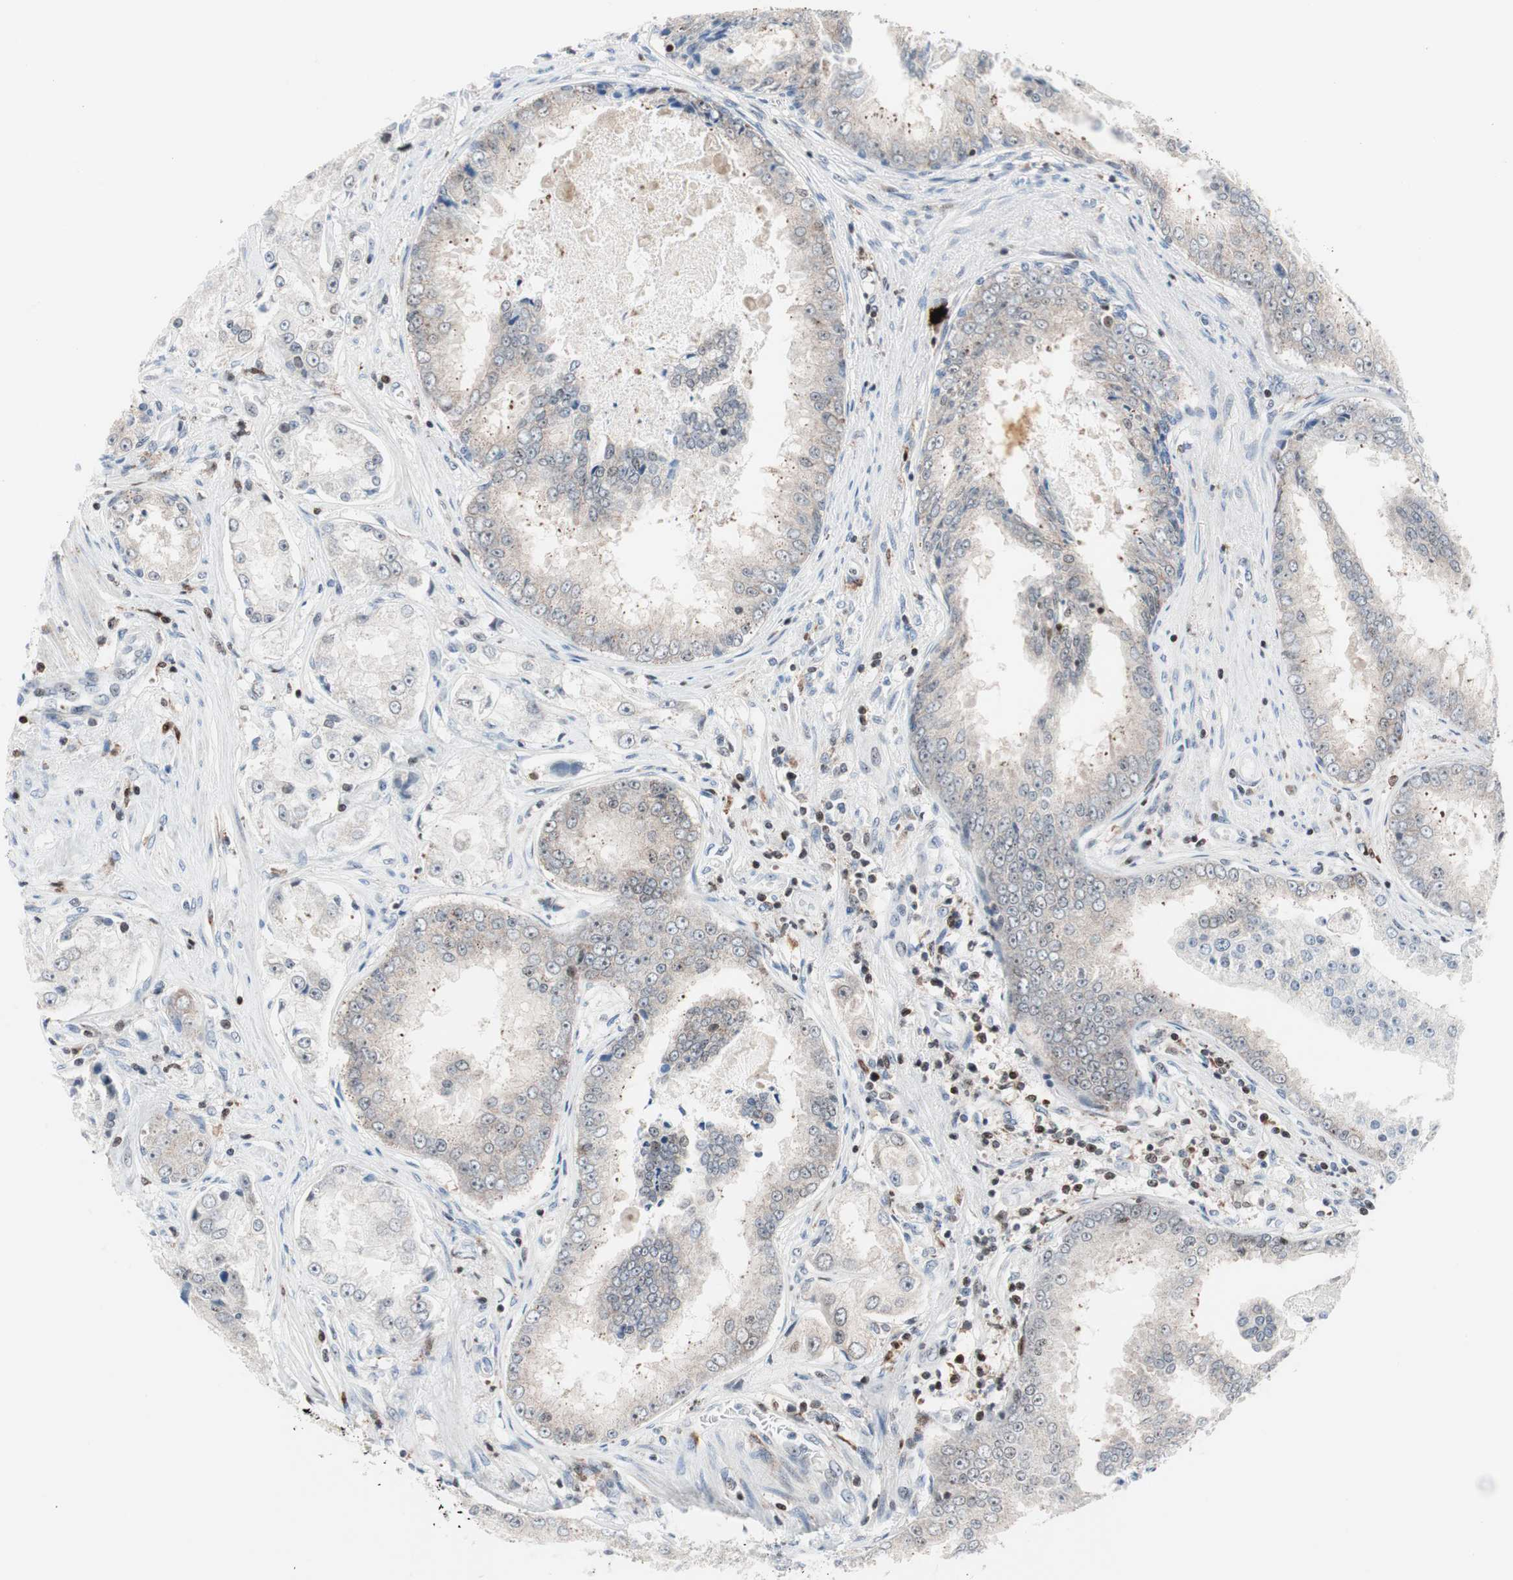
{"staining": {"intensity": "negative", "quantity": "none", "location": "none"}, "tissue": "prostate cancer", "cell_type": "Tumor cells", "image_type": "cancer", "snomed": [{"axis": "morphology", "description": "Adenocarcinoma, High grade"}, {"axis": "topography", "description": "Prostate"}], "caption": "DAB immunohistochemical staining of high-grade adenocarcinoma (prostate) exhibits no significant positivity in tumor cells. The staining was performed using DAB to visualize the protein expression in brown, while the nuclei were stained in blue with hematoxylin (Magnification: 20x).", "gene": "RGS10", "patient": {"sex": "male", "age": 73}}